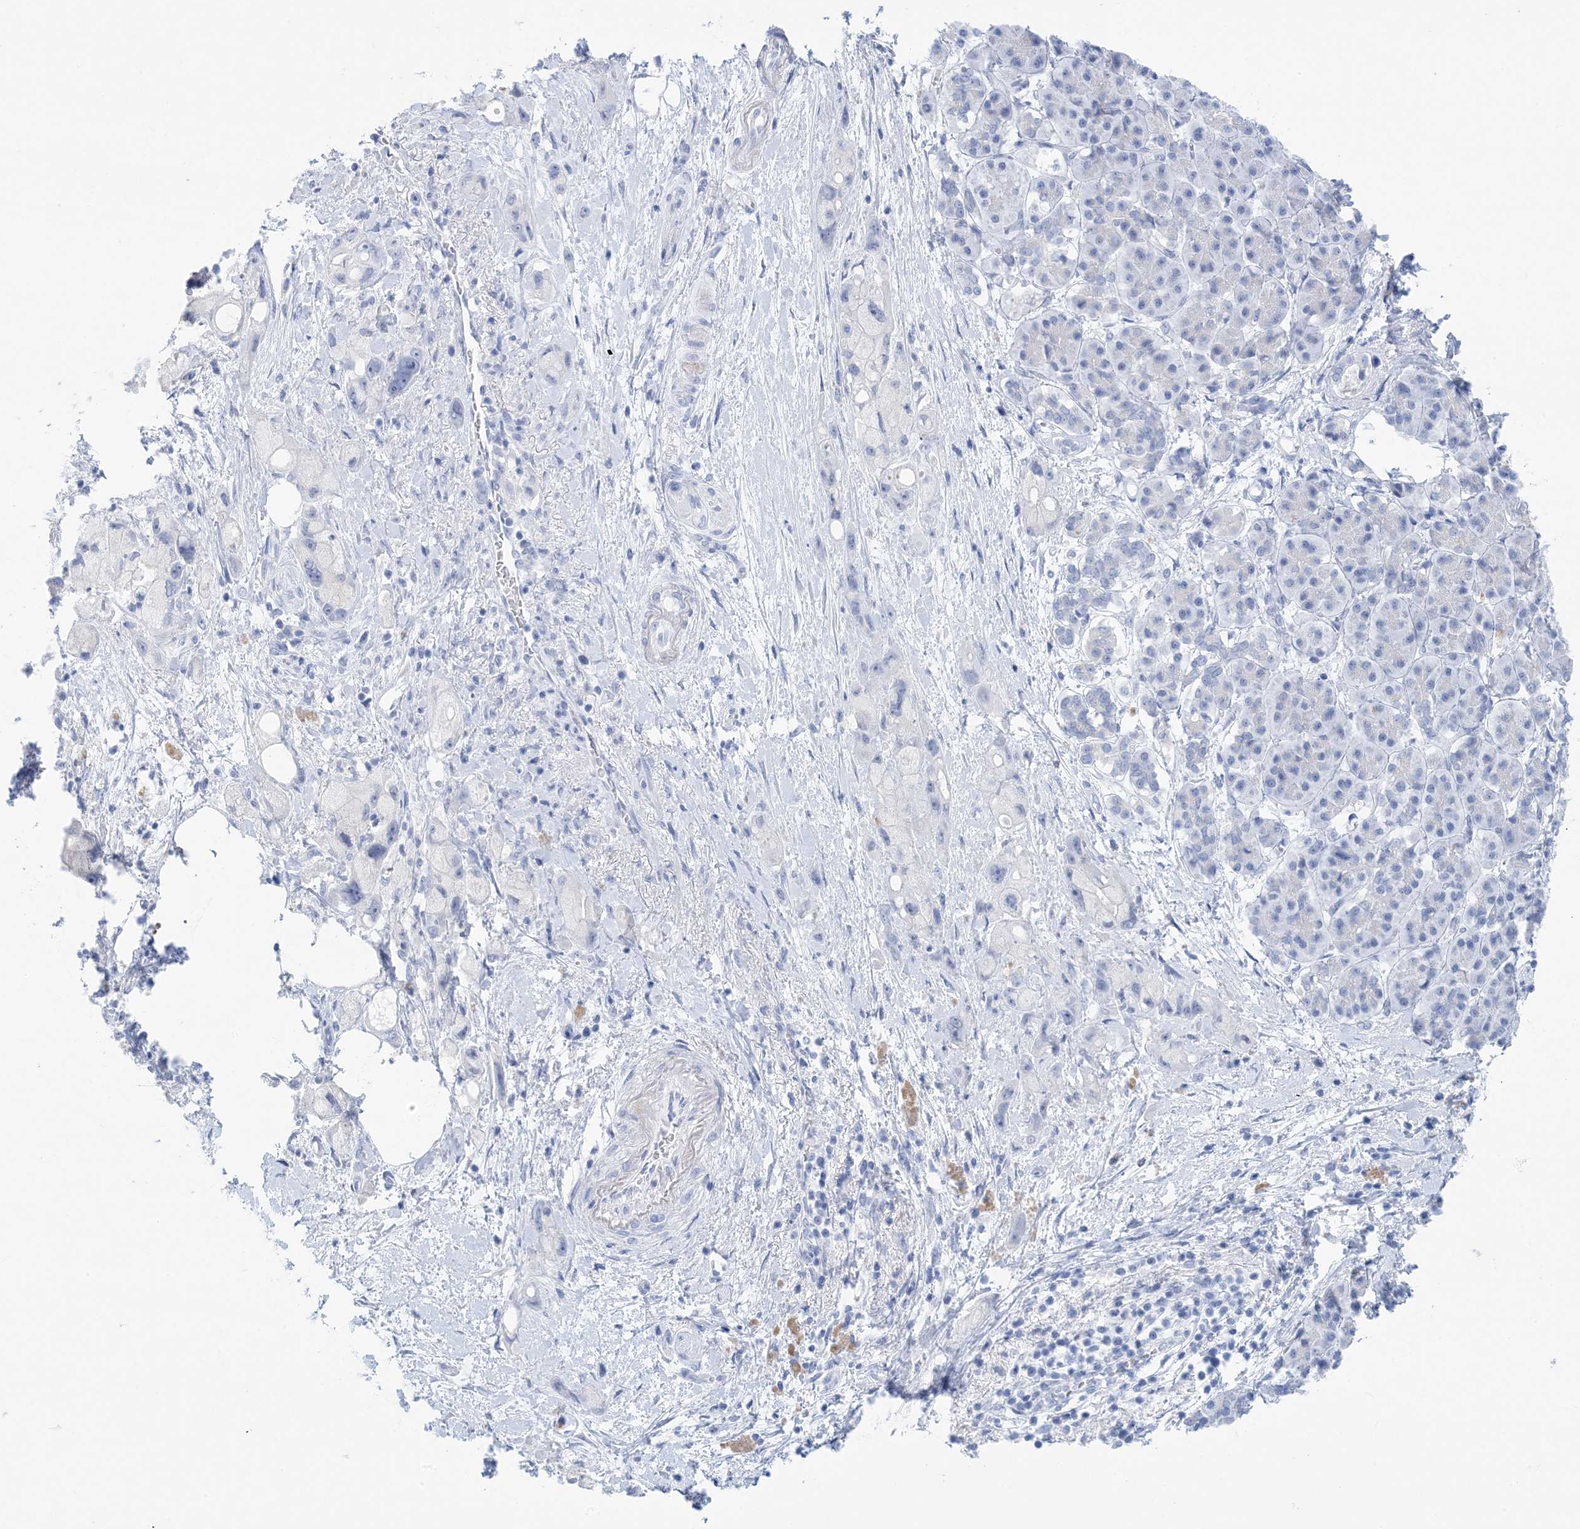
{"staining": {"intensity": "negative", "quantity": "none", "location": "none"}, "tissue": "pancreatic cancer", "cell_type": "Tumor cells", "image_type": "cancer", "snomed": [{"axis": "morphology", "description": "Normal tissue, NOS"}, {"axis": "morphology", "description": "Adenocarcinoma, NOS"}, {"axis": "topography", "description": "Pancreas"}], "caption": "Immunohistochemistry (IHC) photomicrograph of neoplastic tissue: pancreatic adenocarcinoma stained with DAB (3,3'-diaminobenzidine) shows no significant protein positivity in tumor cells. (IHC, brightfield microscopy, high magnification).", "gene": "SH3YL1", "patient": {"sex": "female", "age": 68}}